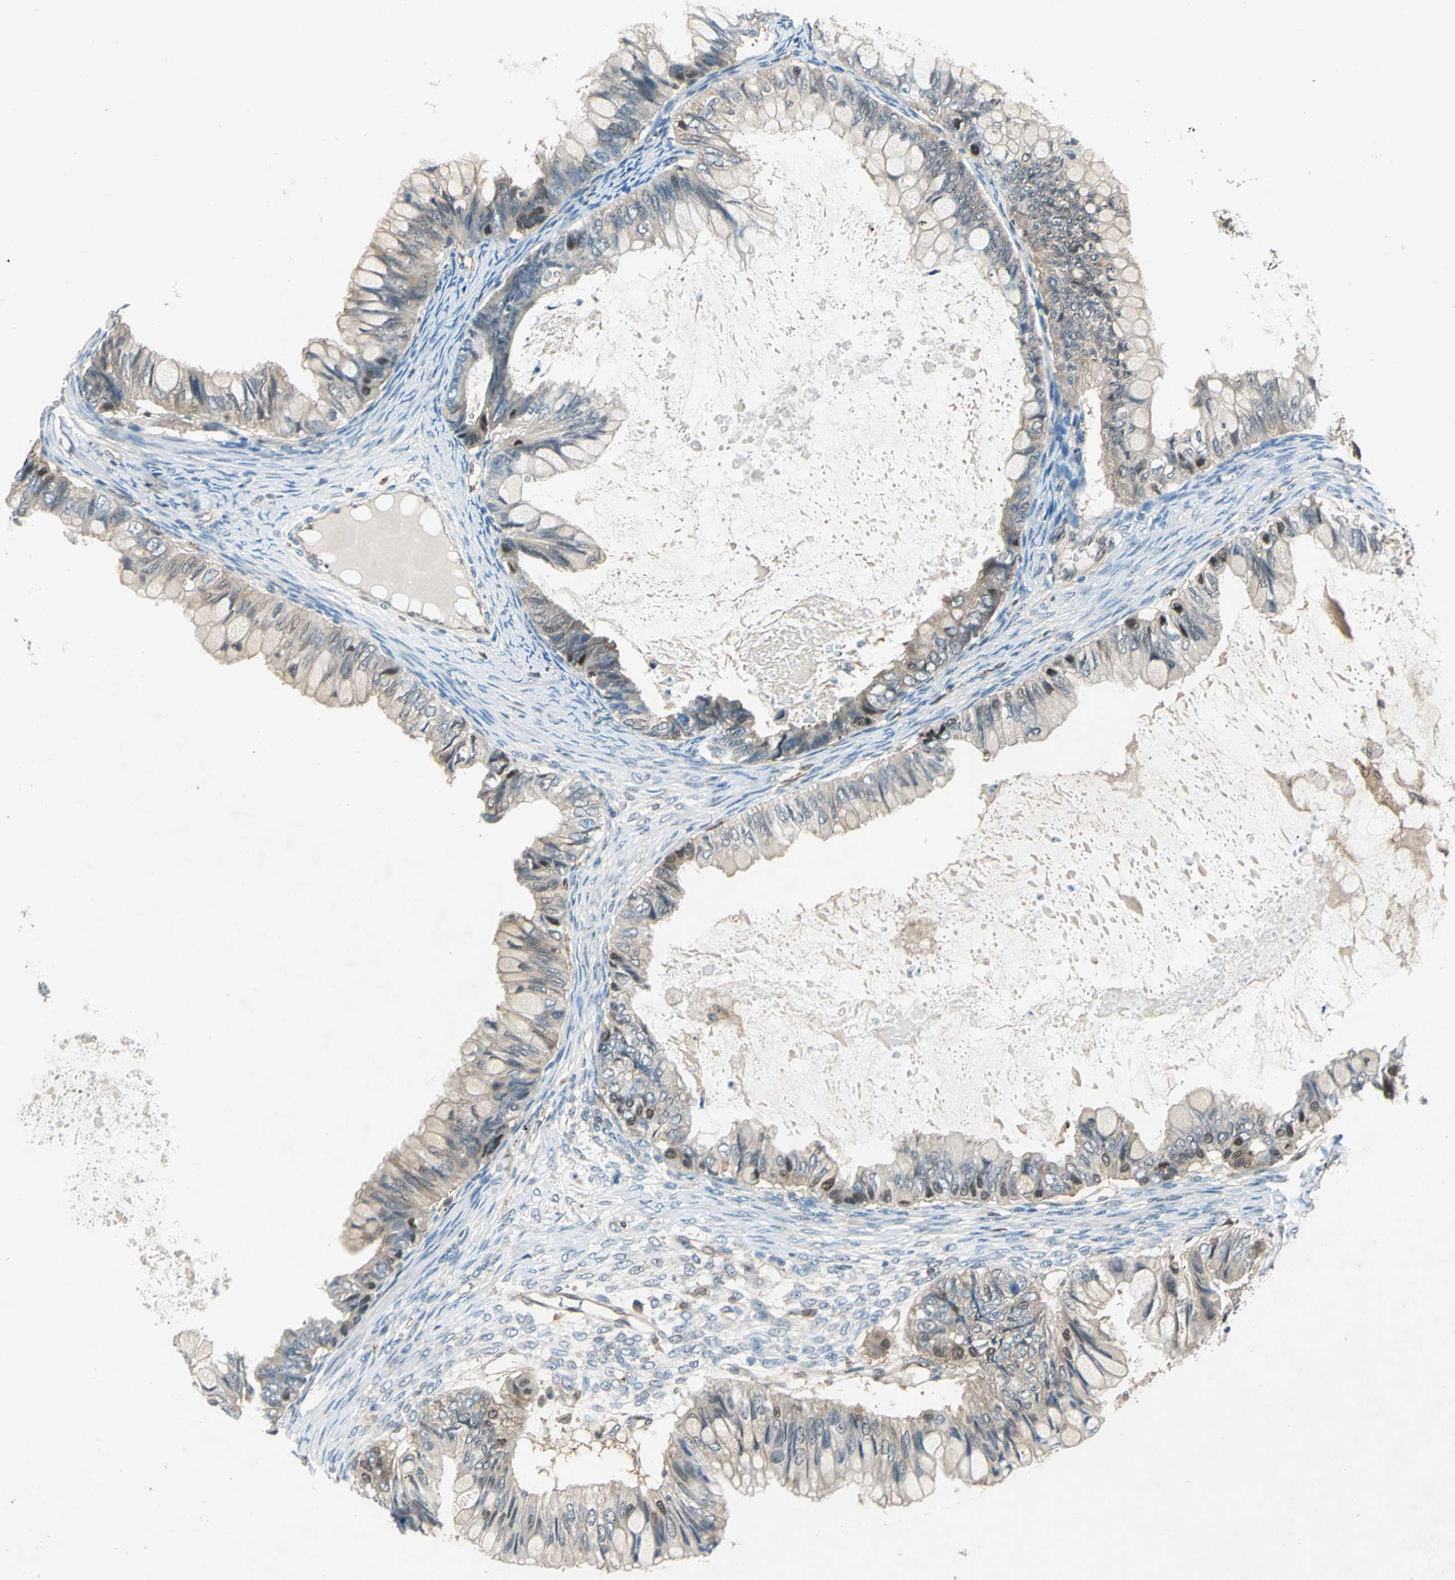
{"staining": {"intensity": "weak", "quantity": ">75%", "location": "cytoplasmic/membranous"}, "tissue": "ovarian cancer", "cell_type": "Tumor cells", "image_type": "cancer", "snomed": [{"axis": "morphology", "description": "Cystadenocarcinoma, mucinous, NOS"}, {"axis": "topography", "description": "Ovary"}], "caption": "Immunohistochemical staining of ovarian cancer exhibits low levels of weak cytoplasmic/membranous positivity in about >75% of tumor cells. Immunohistochemistry stains the protein in brown and the nuclei are stained blue.", "gene": "RRM2B", "patient": {"sex": "female", "age": 80}}